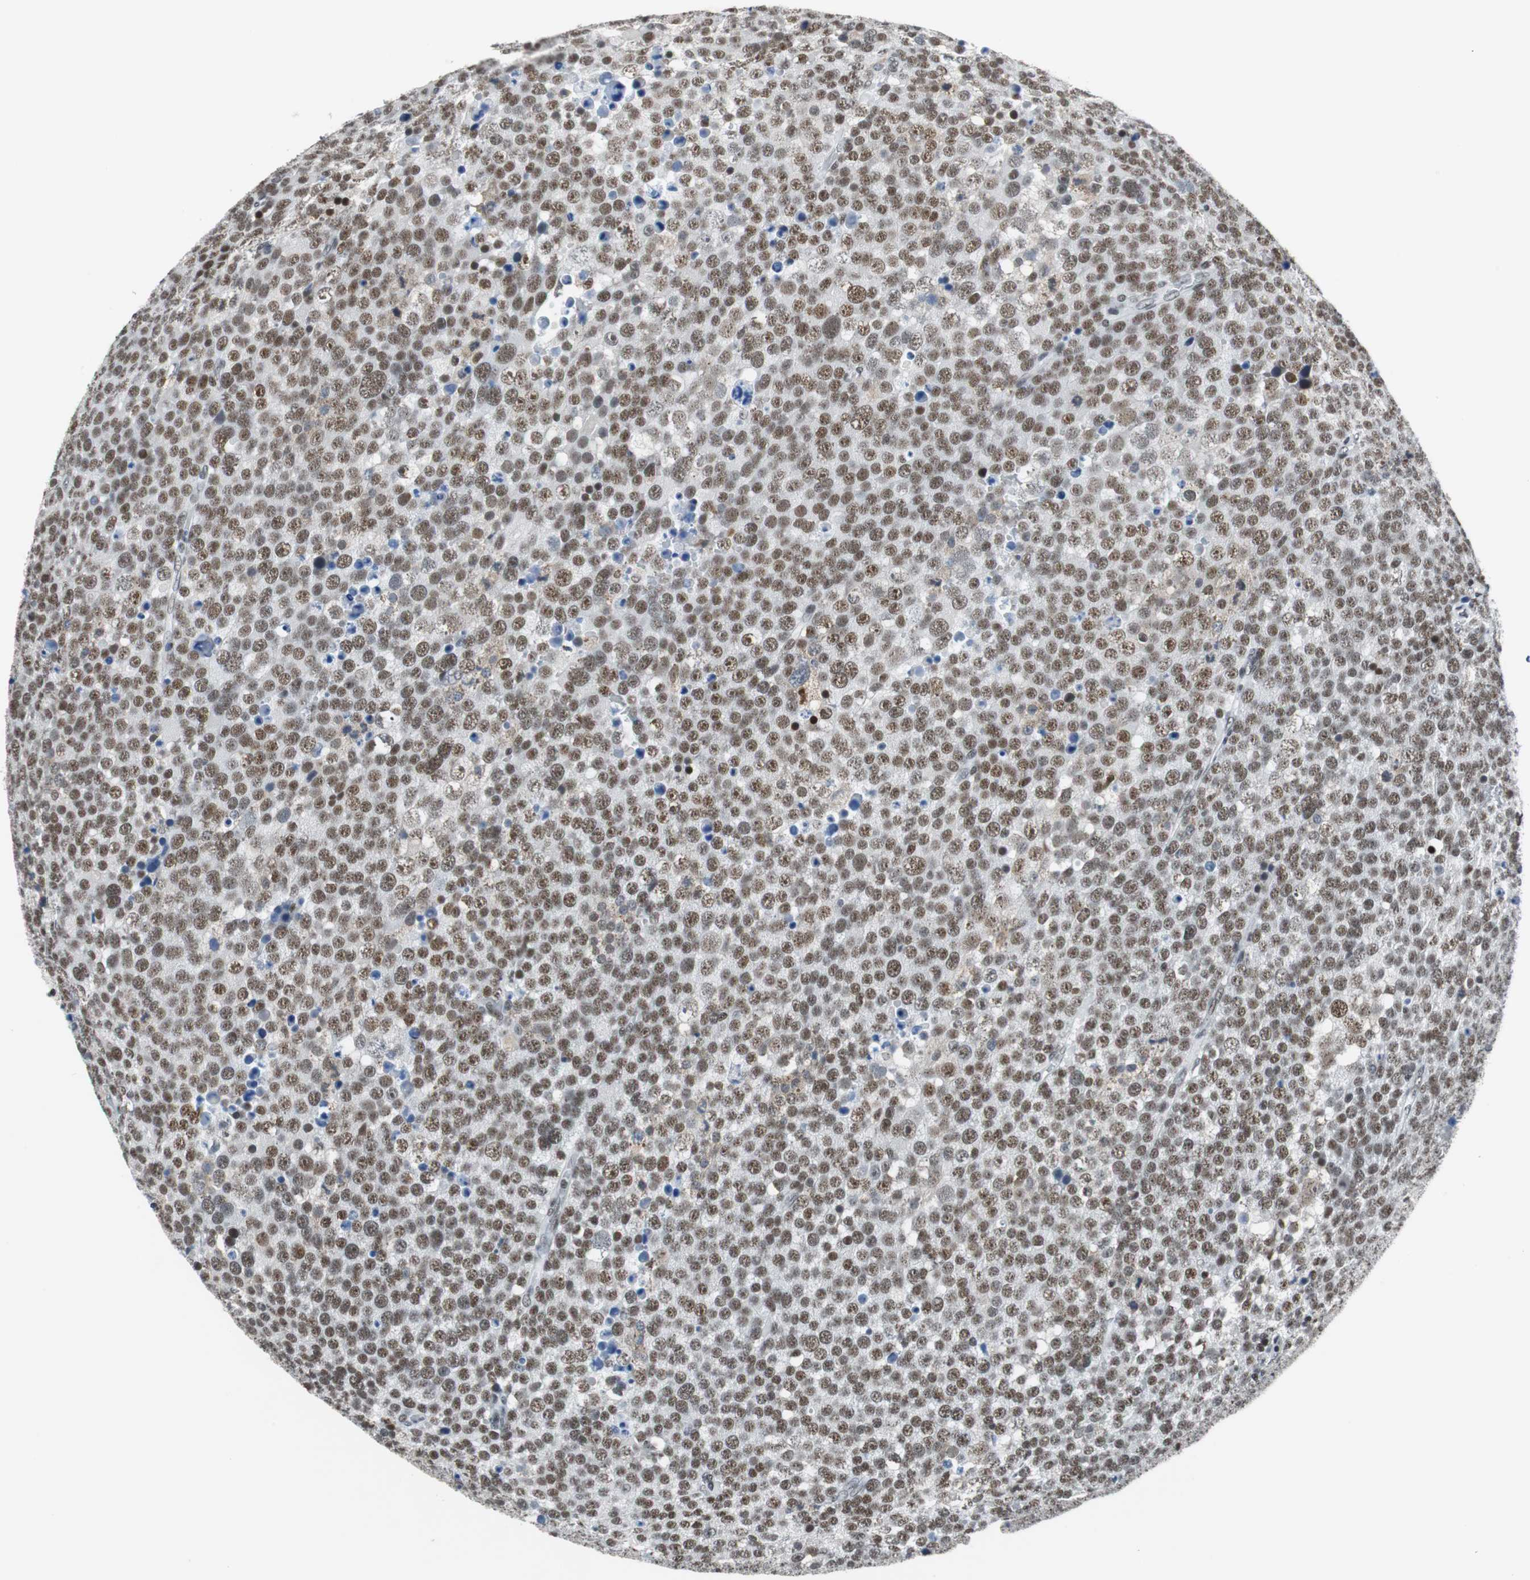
{"staining": {"intensity": "moderate", "quantity": ">75%", "location": "nuclear"}, "tissue": "testis cancer", "cell_type": "Tumor cells", "image_type": "cancer", "snomed": [{"axis": "morphology", "description": "Seminoma, NOS"}, {"axis": "topography", "description": "Testis"}], "caption": "Seminoma (testis) stained for a protein demonstrates moderate nuclear positivity in tumor cells.", "gene": "HDAC3", "patient": {"sex": "male", "age": 71}}